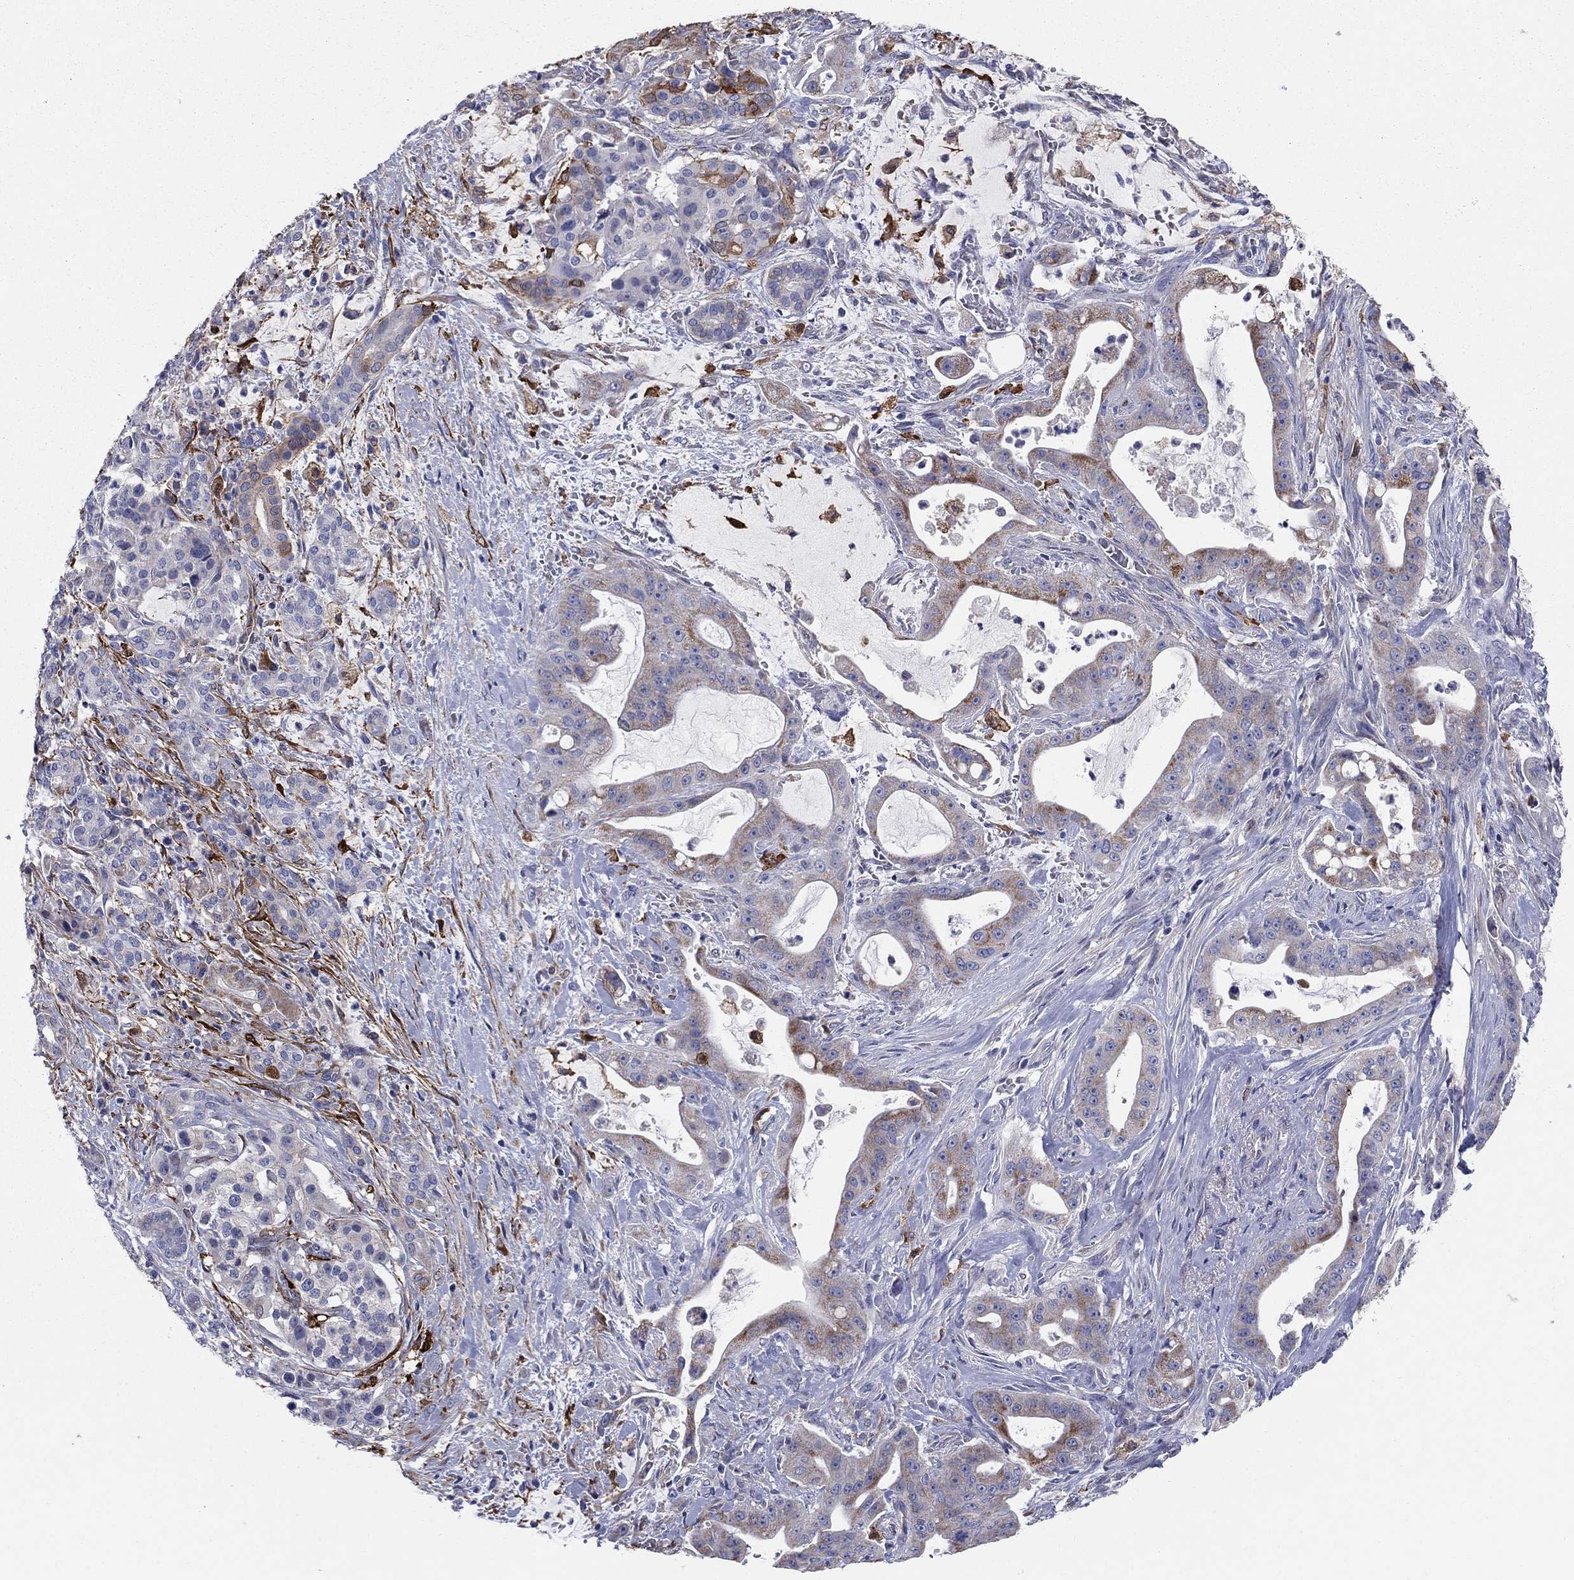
{"staining": {"intensity": "strong", "quantity": "<25%", "location": "cytoplasmic/membranous"}, "tissue": "pancreatic cancer", "cell_type": "Tumor cells", "image_type": "cancer", "snomed": [{"axis": "morphology", "description": "Normal tissue, NOS"}, {"axis": "morphology", "description": "Inflammation, NOS"}, {"axis": "morphology", "description": "Adenocarcinoma, NOS"}, {"axis": "topography", "description": "Pancreas"}], "caption": "Human adenocarcinoma (pancreatic) stained with a protein marker shows strong staining in tumor cells.", "gene": "EMP2", "patient": {"sex": "male", "age": 57}}